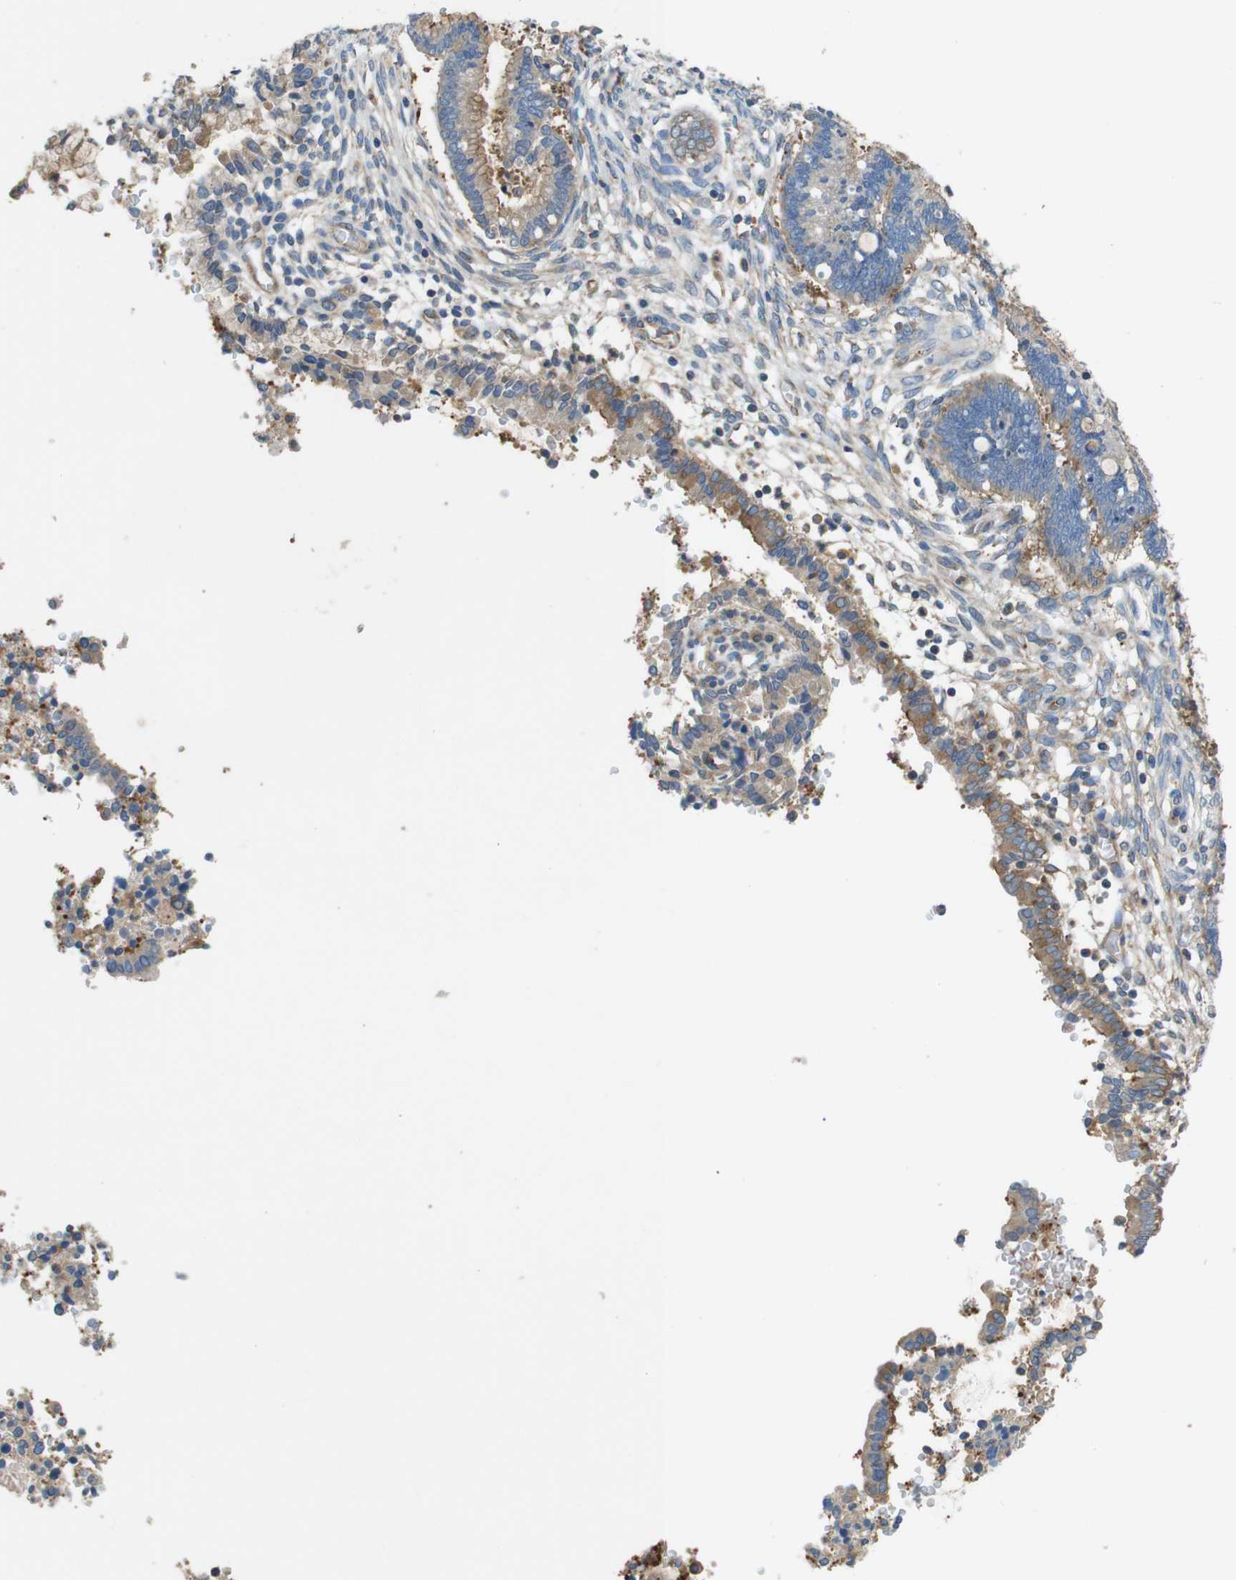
{"staining": {"intensity": "weak", "quantity": "<25%", "location": "cytoplasmic/membranous"}, "tissue": "cervical cancer", "cell_type": "Tumor cells", "image_type": "cancer", "snomed": [{"axis": "morphology", "description": "Adenocarcinoma, NOS"}, {"axis": "topography", "description": "Cervix"}], "caption": "Immunohistochemistry (IHC) of human cervical cancer exhibits no staining in tumor cells. (Brightfield microscopy of DAB (3,3'-diaminobenzidine) immunohistochemistry at high magnification).", "gene": "DCTN1", "patient": {"sex": "female", "age": 44}}